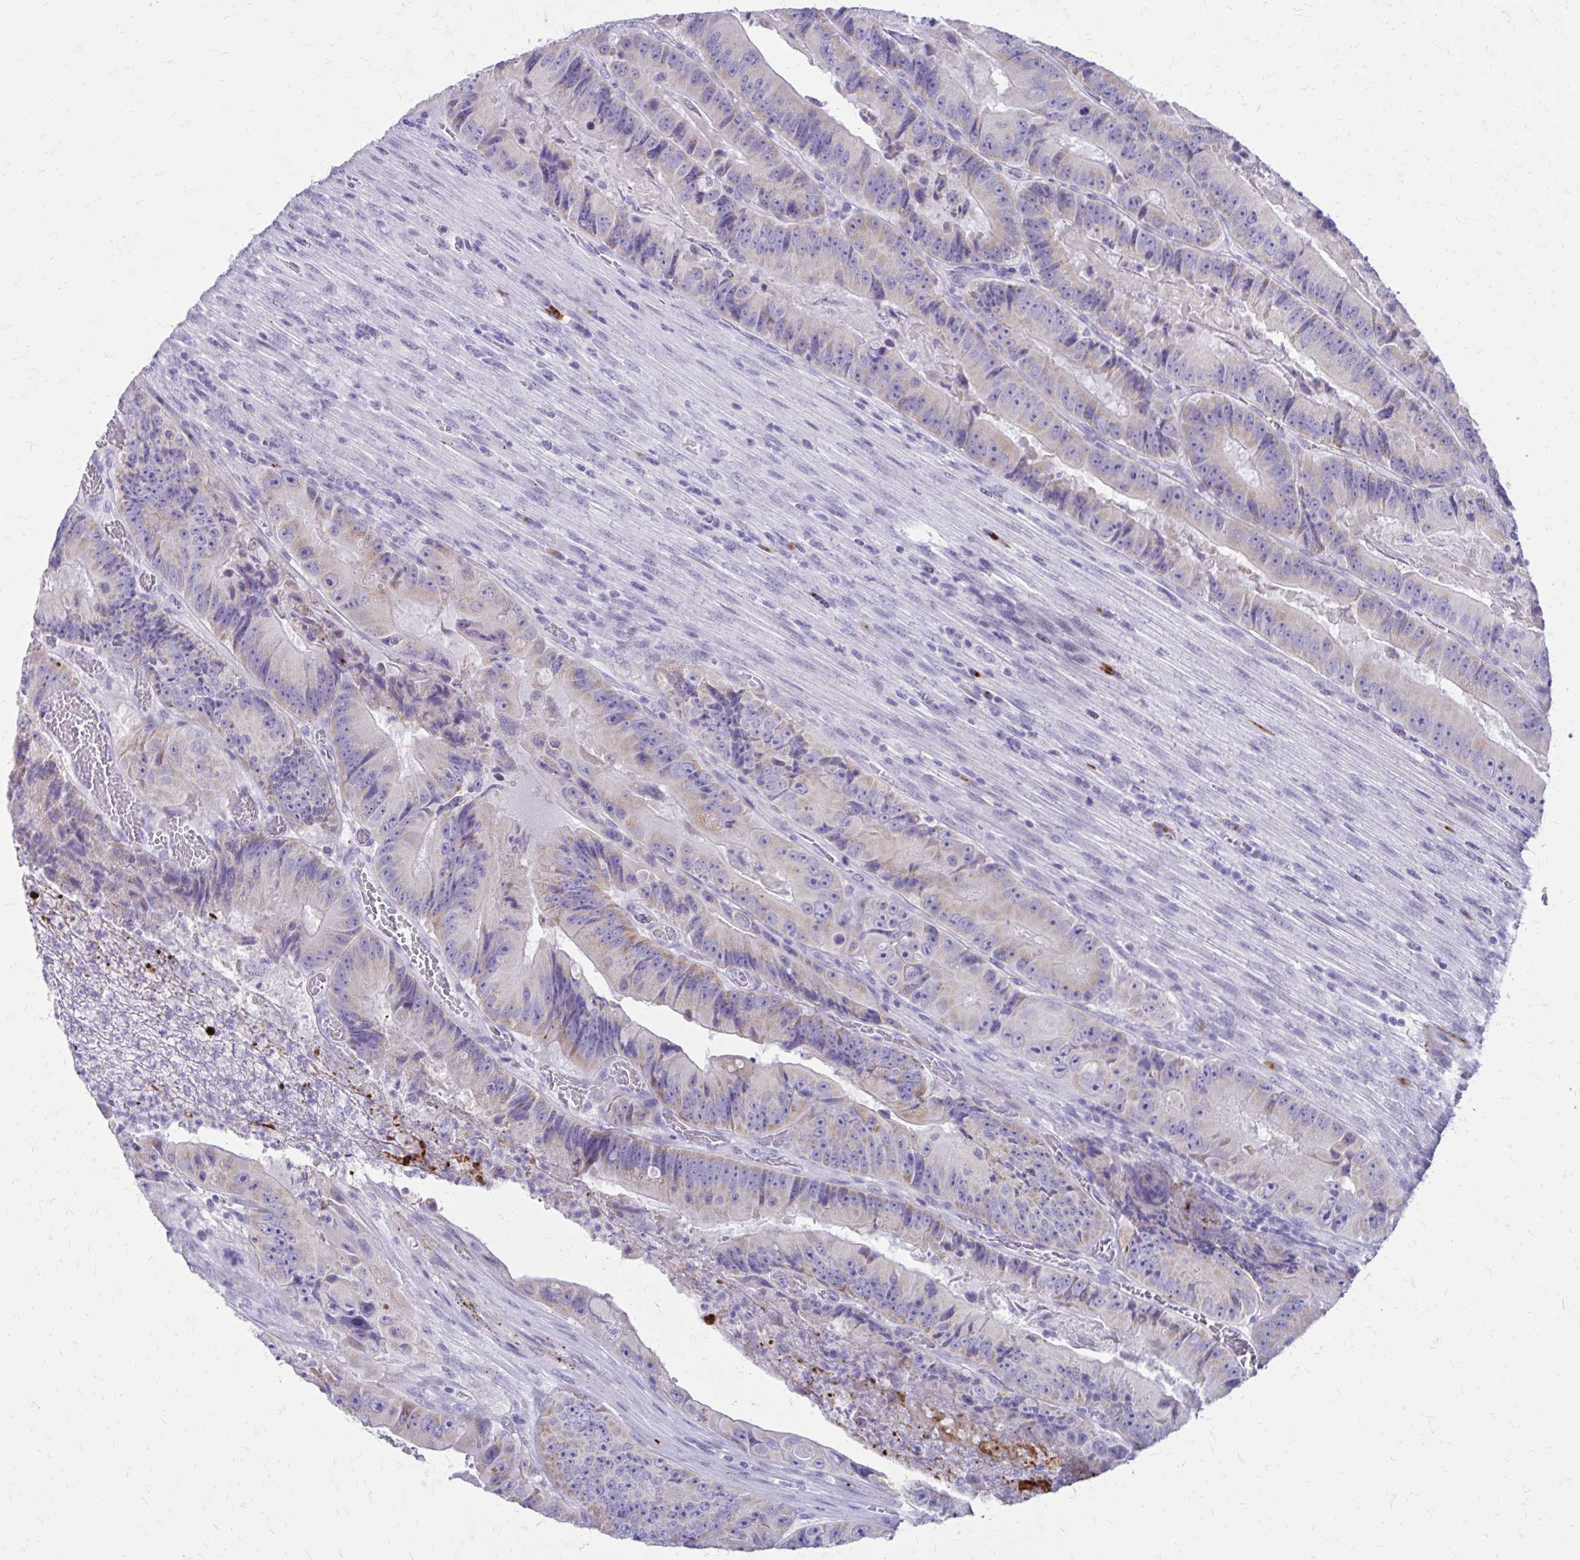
{"staining": {"intensity": "negative", "quantity": "none", "location": "none"}, "tissue": "colorectal cancer", "cell_type": "Tumor cells", "image_type": "cancer", "snomed": [{"axis": "morphology", "description": "Adenocarcinoma, NOS"}, {"axis": "topography", "description": "Colon"}], "caption": "This is an IHC histopathology image of colorectal adenocarcinoma. There is no positivity in tumor cells.", "gene": "SATL1", "patient": {"sex": "female", "age": 86}}